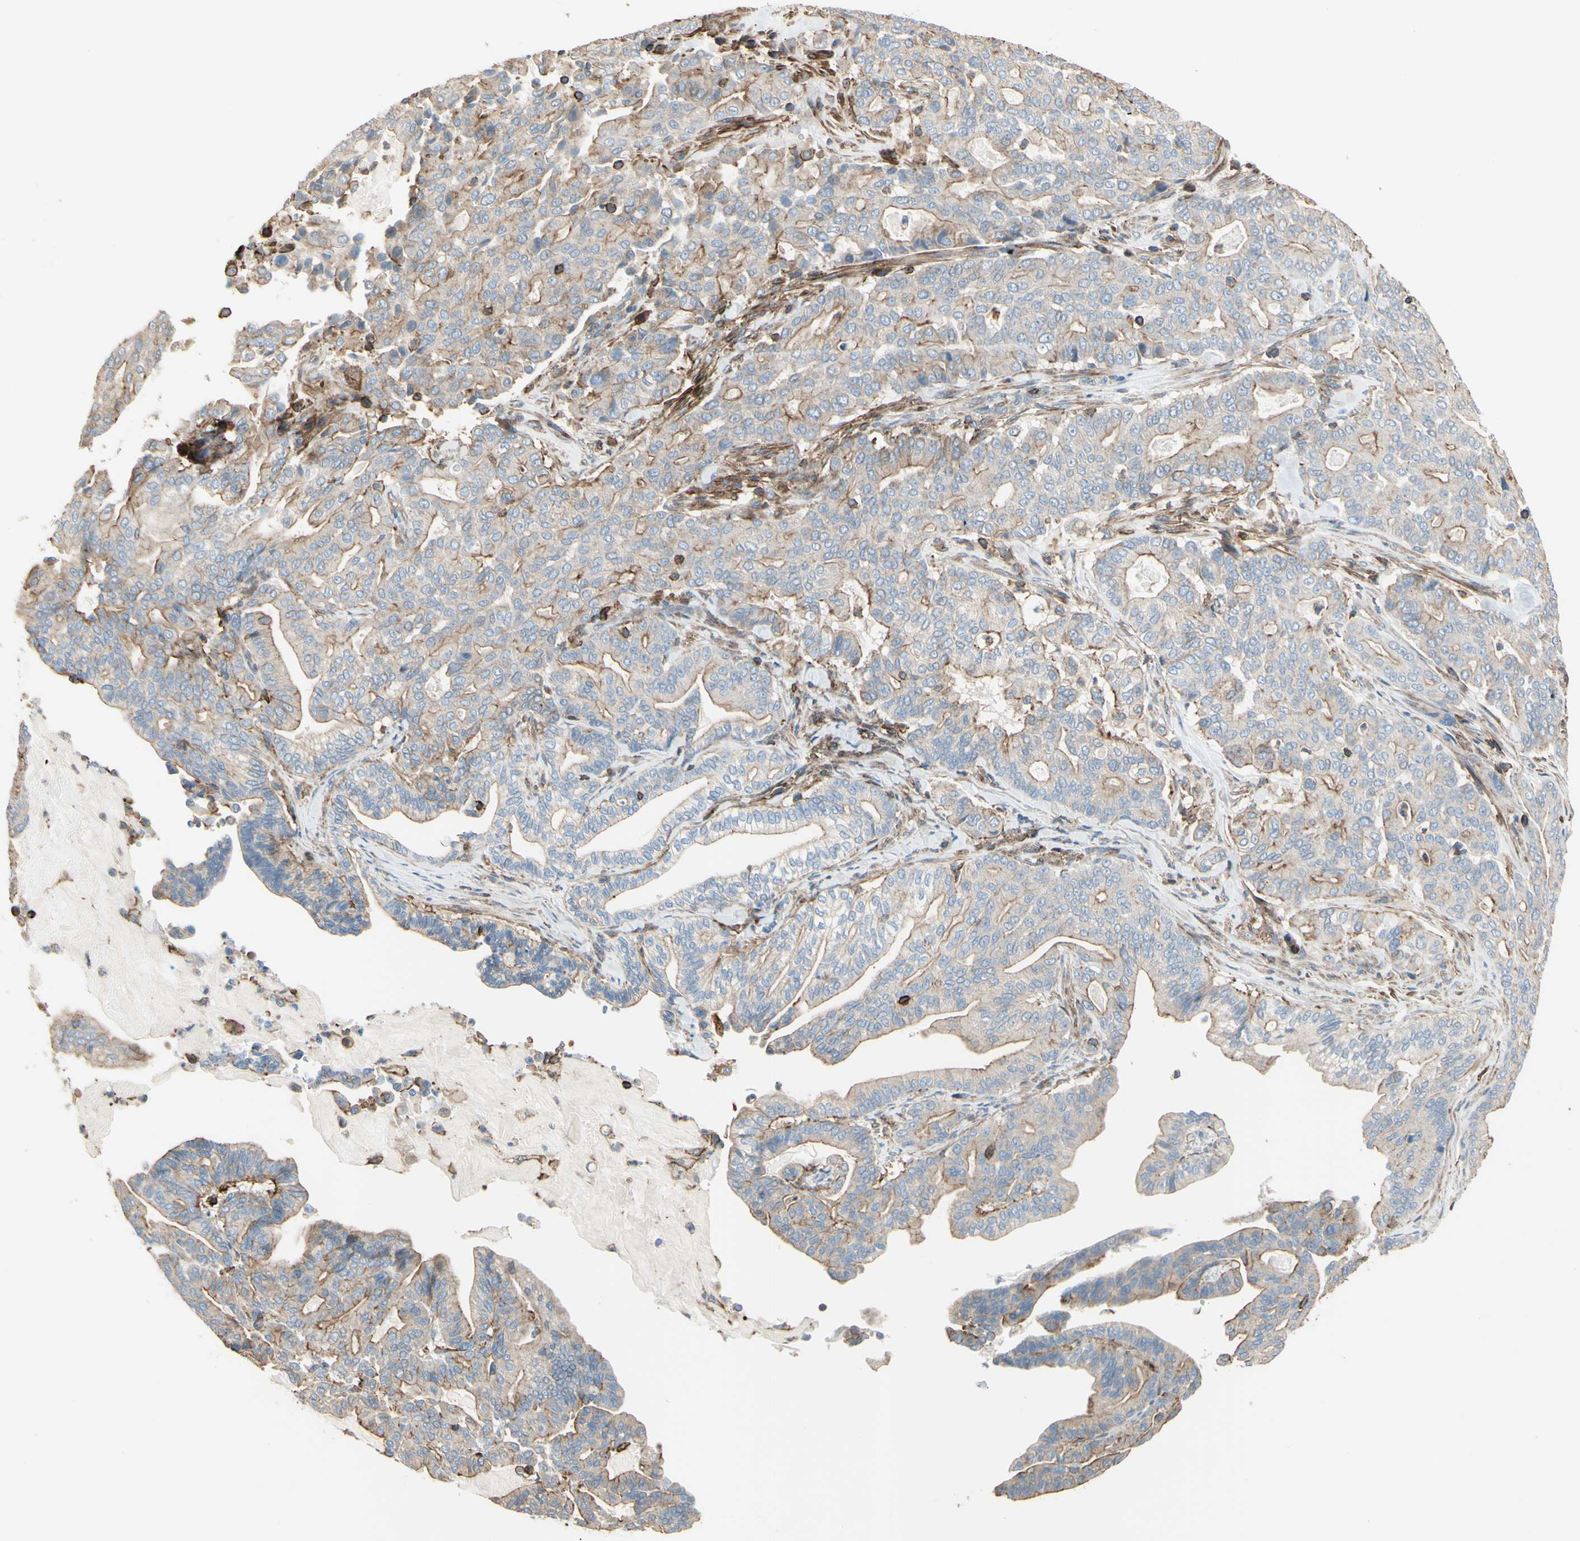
{"staining": {"intensity": "weak", "quantity": "25%-75%", "location": "cytoplasmic/membranous"}, "tissue": "pancreatic cancer", "cell_type": "Tumor cells", "image_type": "cancer", "snomed": [{"axis": "morphology", "description": "Adenocarcinoma, NOS"}, {"axis": "topography", "description": "Pancreas"}], "caption": "Brown immunohistochemical staining in adenocarcinoma (pancreatic) displays weak cytoplasmic/membranous staining in about 25%-75% of tumor cells.", "gene": "SEMA4C", "patient": {"sex": "male", "age": 63}}